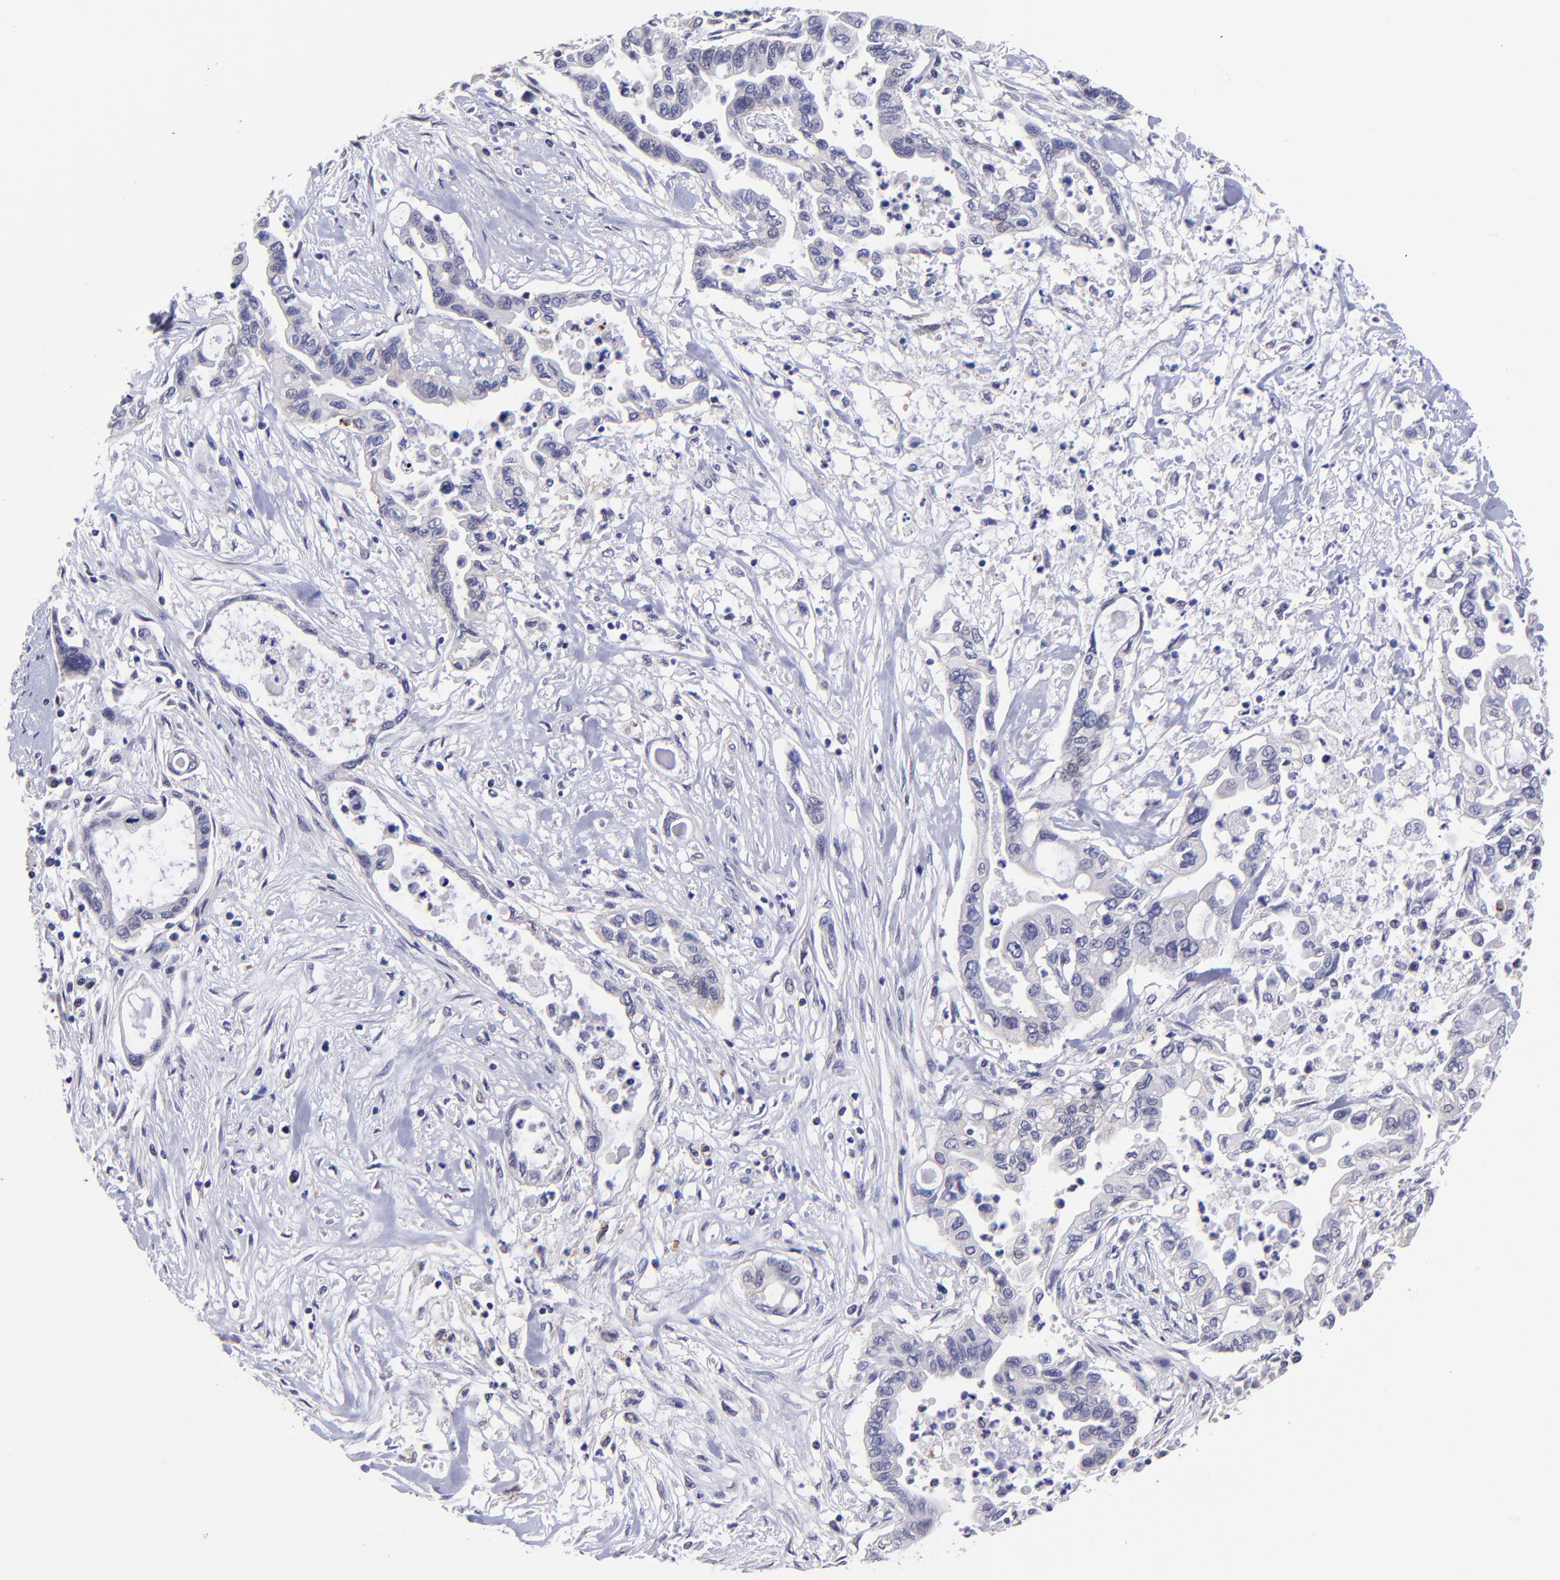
{"staining": {"intensity": "negative", "quantity": "none", "location": "none"}, "tissue": "pancreatic cancer", "cell_type": "Tumor cells", "image_type": "cancer", "snomed": [{"axis": "morphology", "description": "Adenocarcinoma, NOS"}, {"axis": "topography", "description": "Pancreas"}], "caption": "There is no significant positivity in tumor cells of adenocarcinoma (pancreatic).", "gene": "NSF", "patient": {"sex": "female", "age": 57}}